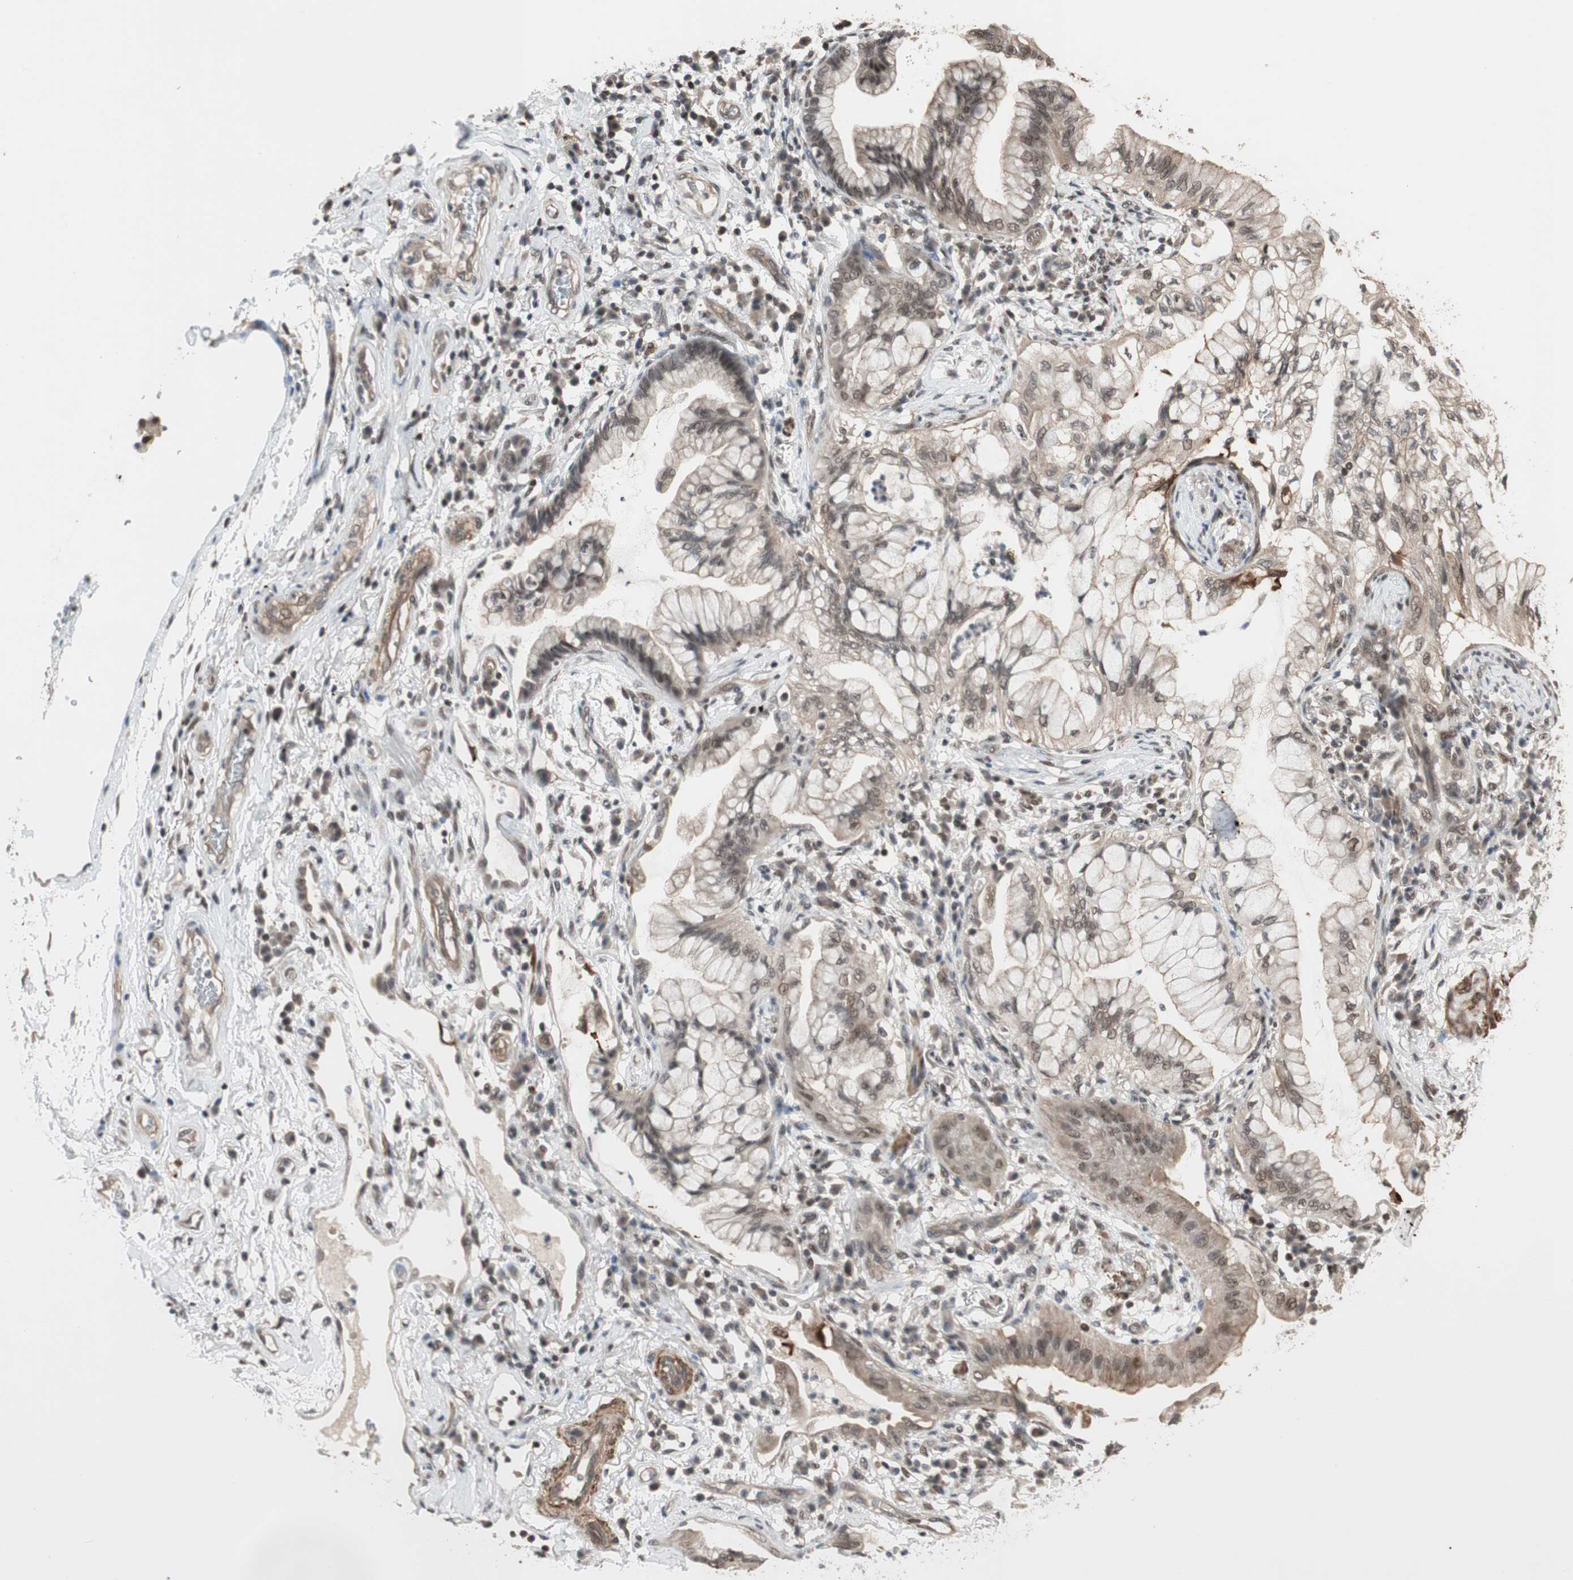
{"staining": {"intensity": "weak", "quantity": "25%-75%", "location": "cytoplasmic/membranous"}, "tissue": "lung cancer", "cell_type": "Tumor cells", "image_type": "cancer", "snomed": [{"axis": "morphology", "description": "Adenocarcinoma, NOS"}, {"axis": "topography", "description": "Lung"}], "caption": "Brown immunohistochemical staining in human lung cancer (adenocarcinoma) exhibits weak cytoplasmic/membranous staining in about 25%-75% of tumor cells.", "gene": "DRAP1", "patient": {"sex": "female", "age": 70}}